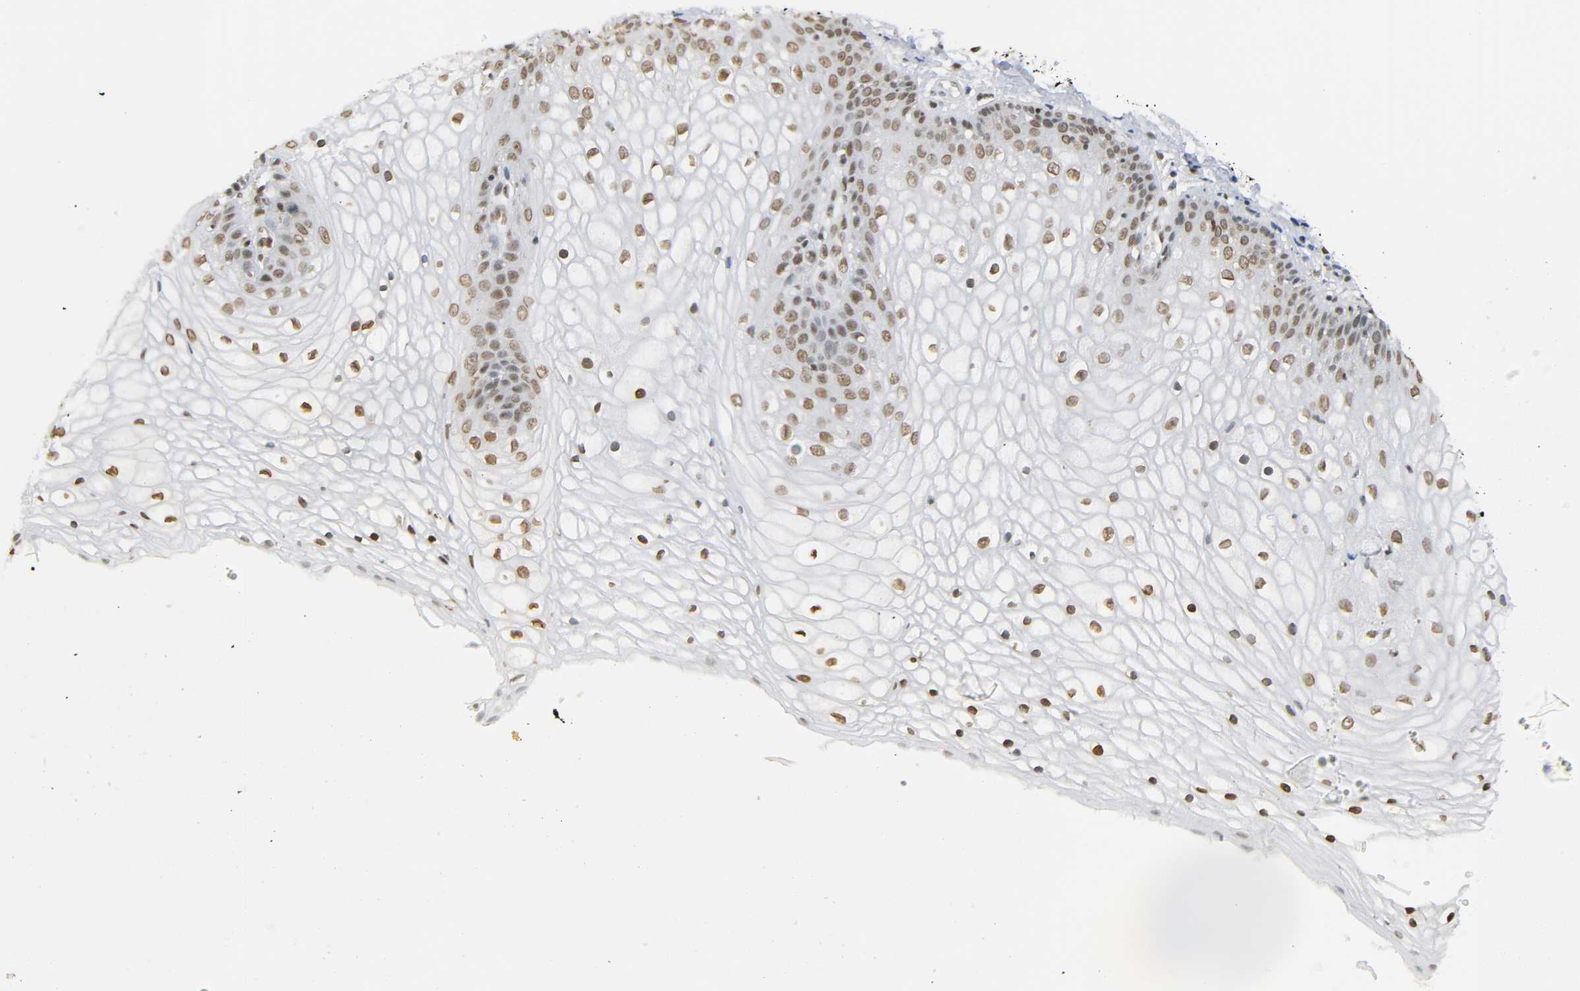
{"staining": {"intensity": "moderate", "quantity": ">75%", "location": "nuclear"}, "tissue": "vagina", "cell_type": "Squamous epithelial cells", "image_type": "normal", "snomed": [{"axis": "morphology", "description": "Normal tissue, NOS"}, {"axis": "topography", "description": "Vagina"}], "caption": "Immunohistochemistry image of normal human vagina stained for a protein (brown), which reveals medium levels of moderate nuclear positivity in approximately >75% of squamous epithelial cells.", "gene": "SUMO1", "patient": {"sex": "female", "age": 34}}